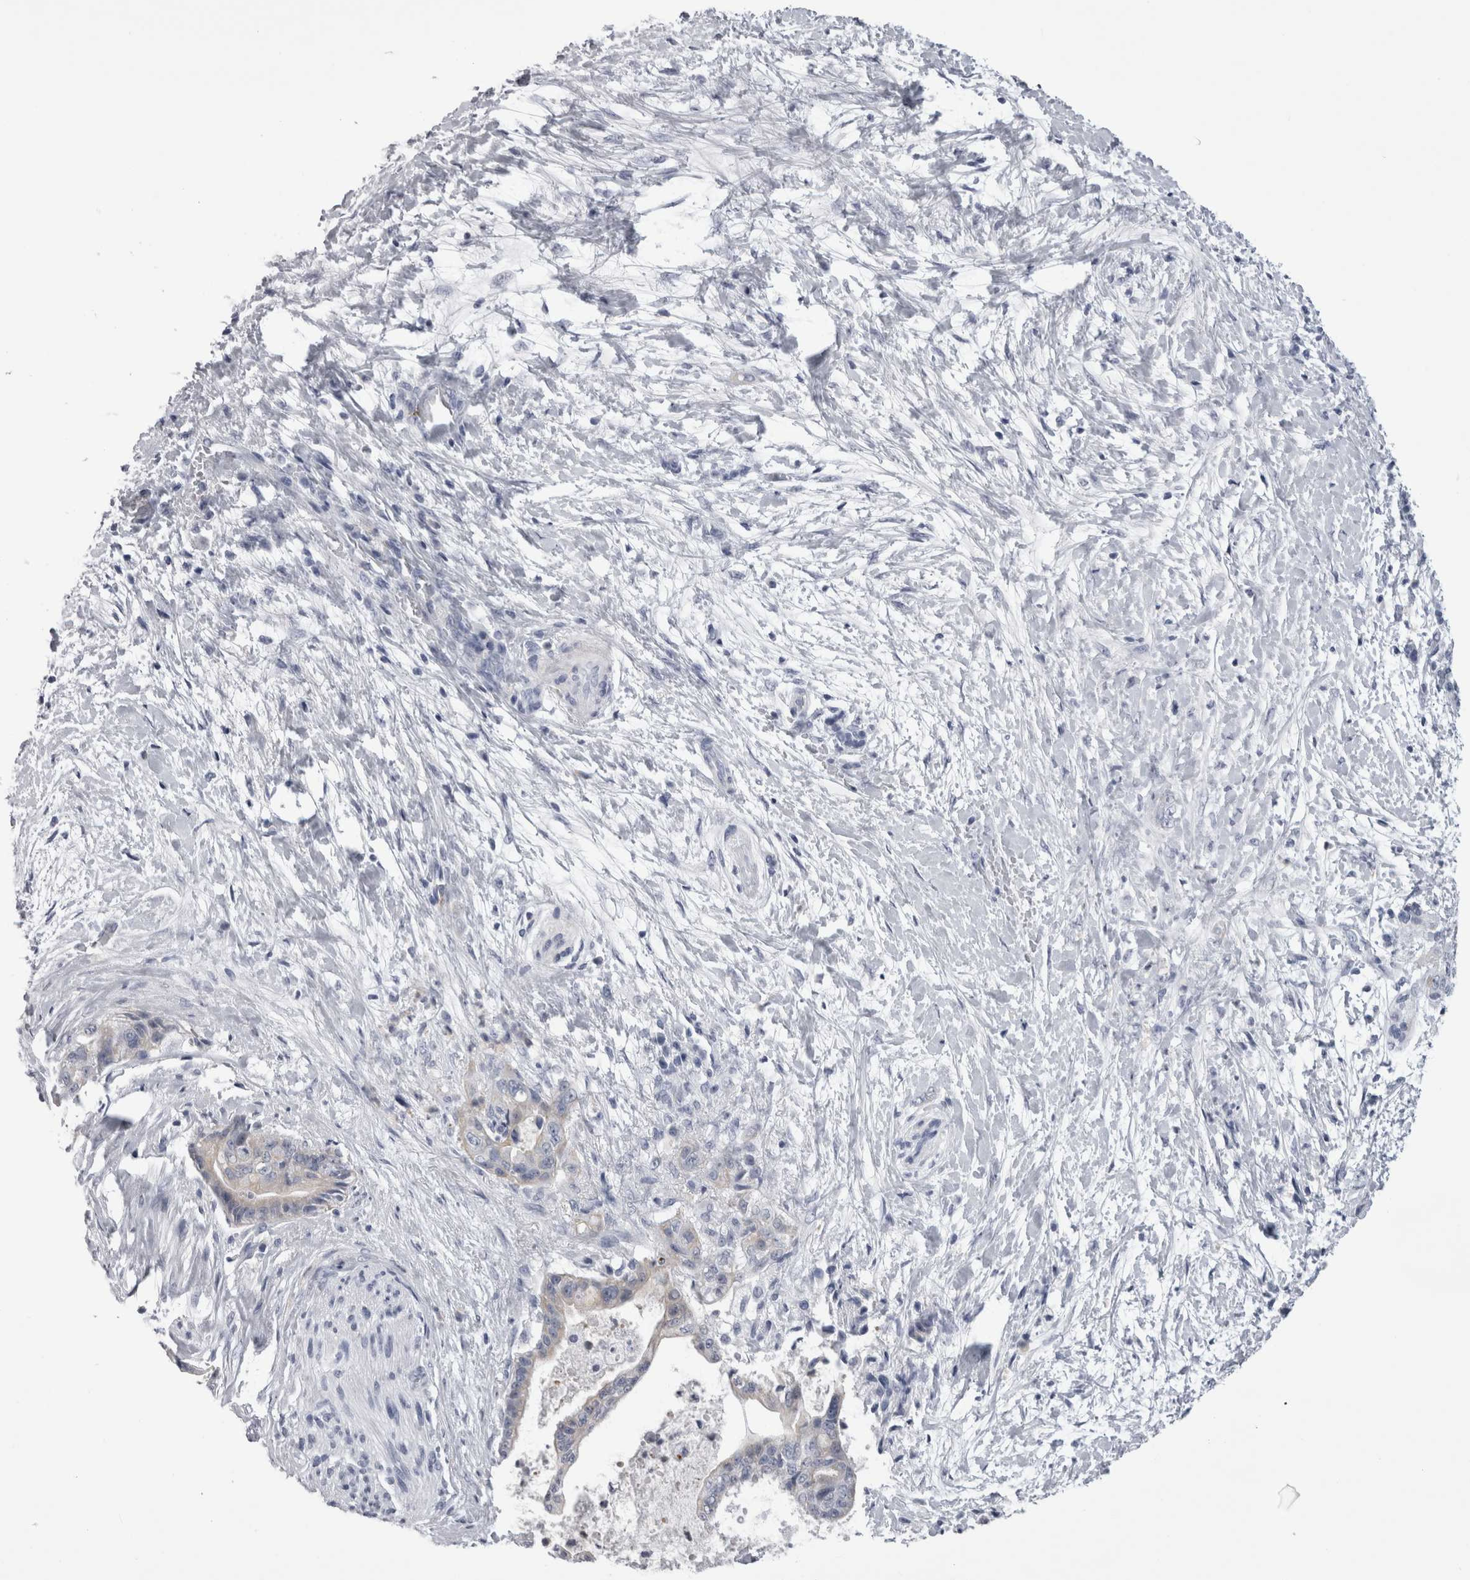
{"staining": {"intensity": "negative", "quantity": "none", "location": "none"}, "tissue": "pancreatic cancer", "cell_type": "Tumor cells", "image_type": "cancer", "snomed": [{"axis": "morphology", "description": "Adenocarcinoma, NOS"}, {"axis": "topography", "description": "Pancreas"}], "caption": "DAB (3,3'-diaminobenzidine) immunohistochemical staining of human pancreatic cancer (adenocarcinoma) reveals no significant positivity in tumor cells.", "gene": "ALDH8A1", "patient": {"sex": "male", "age": 59}}